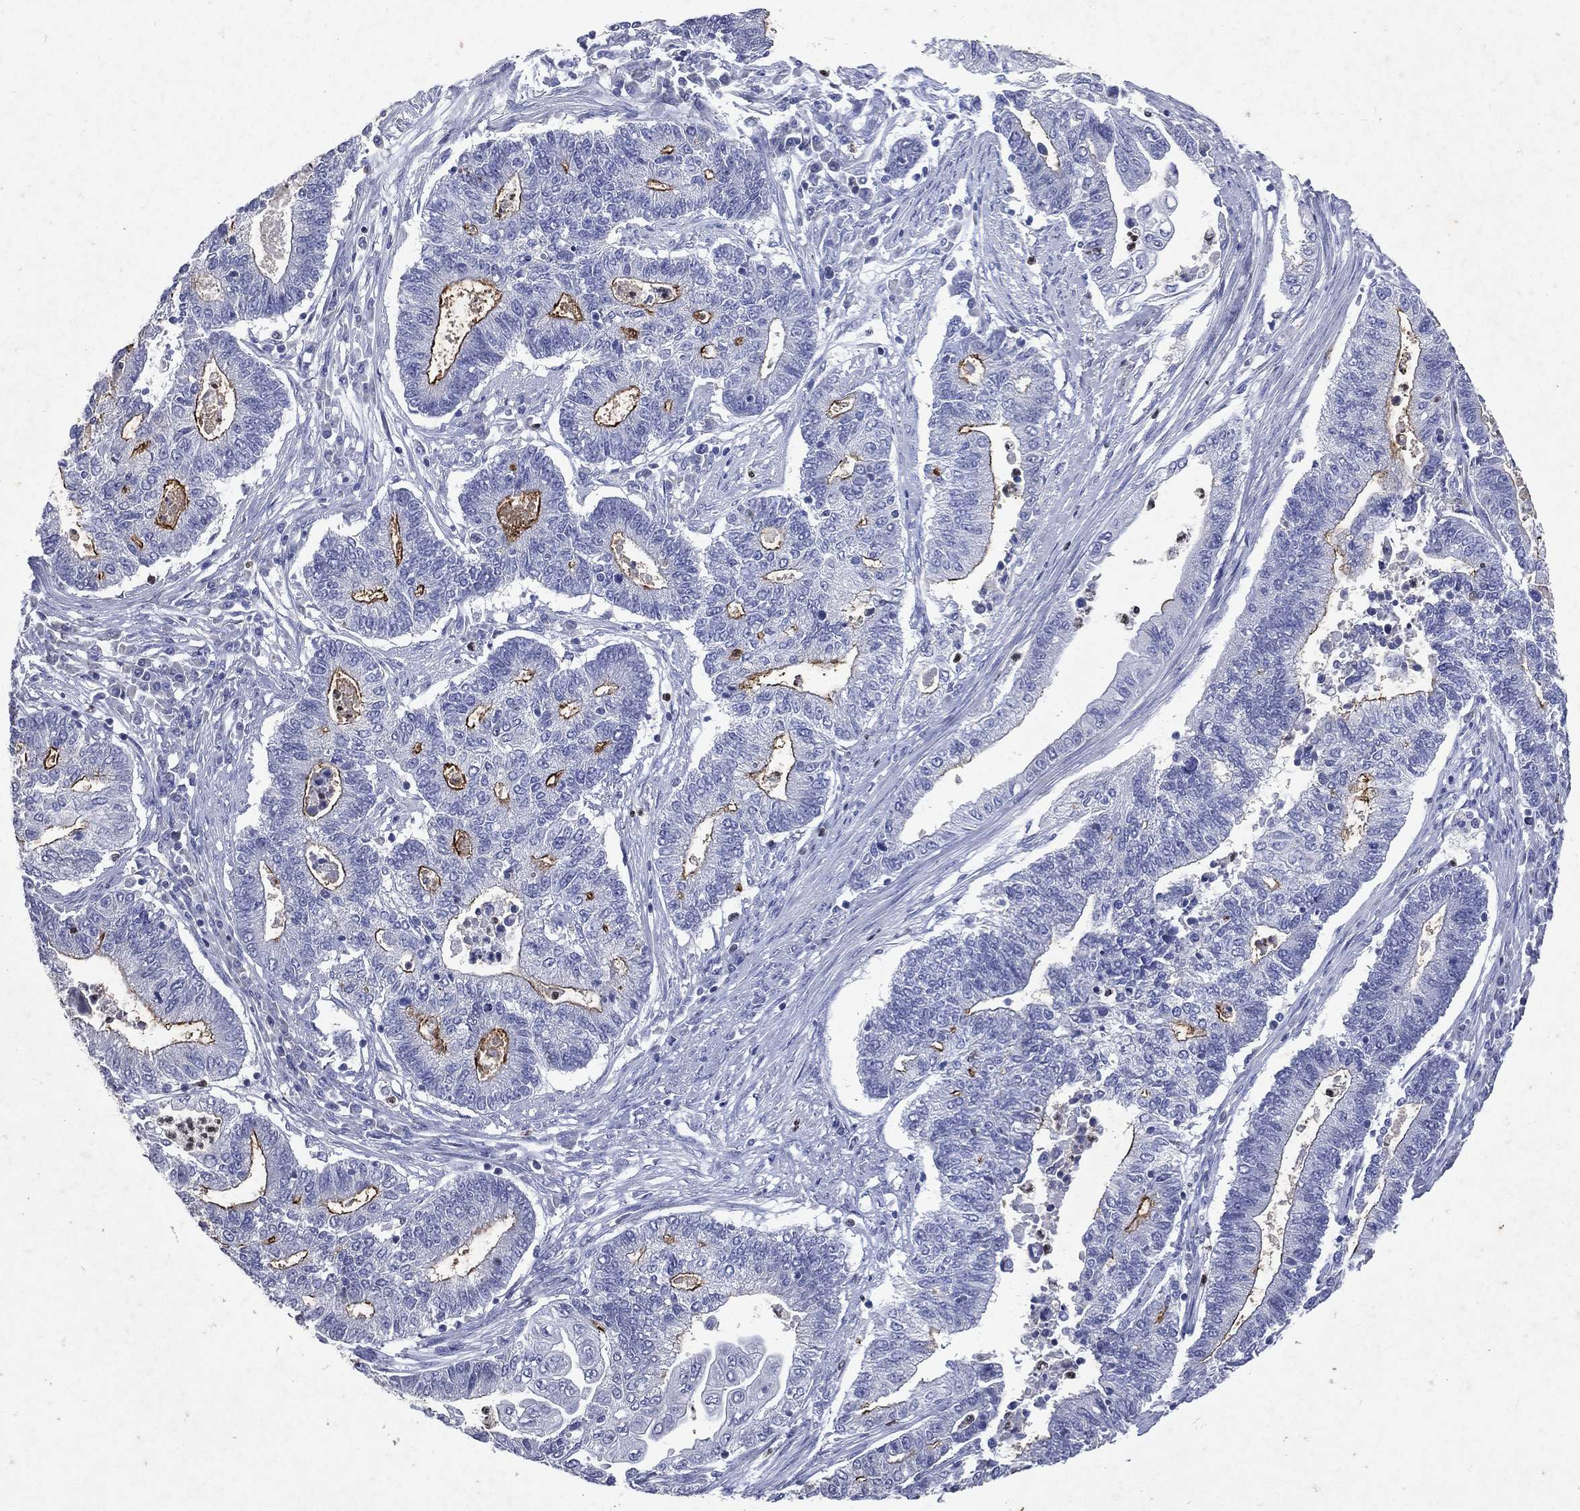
{"staining": {"intensity": "strong", "quantity": "<25%", "location": "cytoplasmic/membranous"}, "tissue": "endometrial cancer", "cell_type": "Tumor cells", "image_type": "cancer", "snomed": [{"axis": "morphology", "description": "Adenocarcinoma, NOS"}, {"axis": "topography", "description": "Uterus"}, {"axis": "topography", "description": "Endometrium"}], "caption": "This is an image of immunohistochemistry (IHC) staining of endometrial cancer, which shows strong staining in the cytoplasmic/membranous of tumor cells.", "gene": "SLC34A2", "patient": {"sex": "female", "age": 54}}